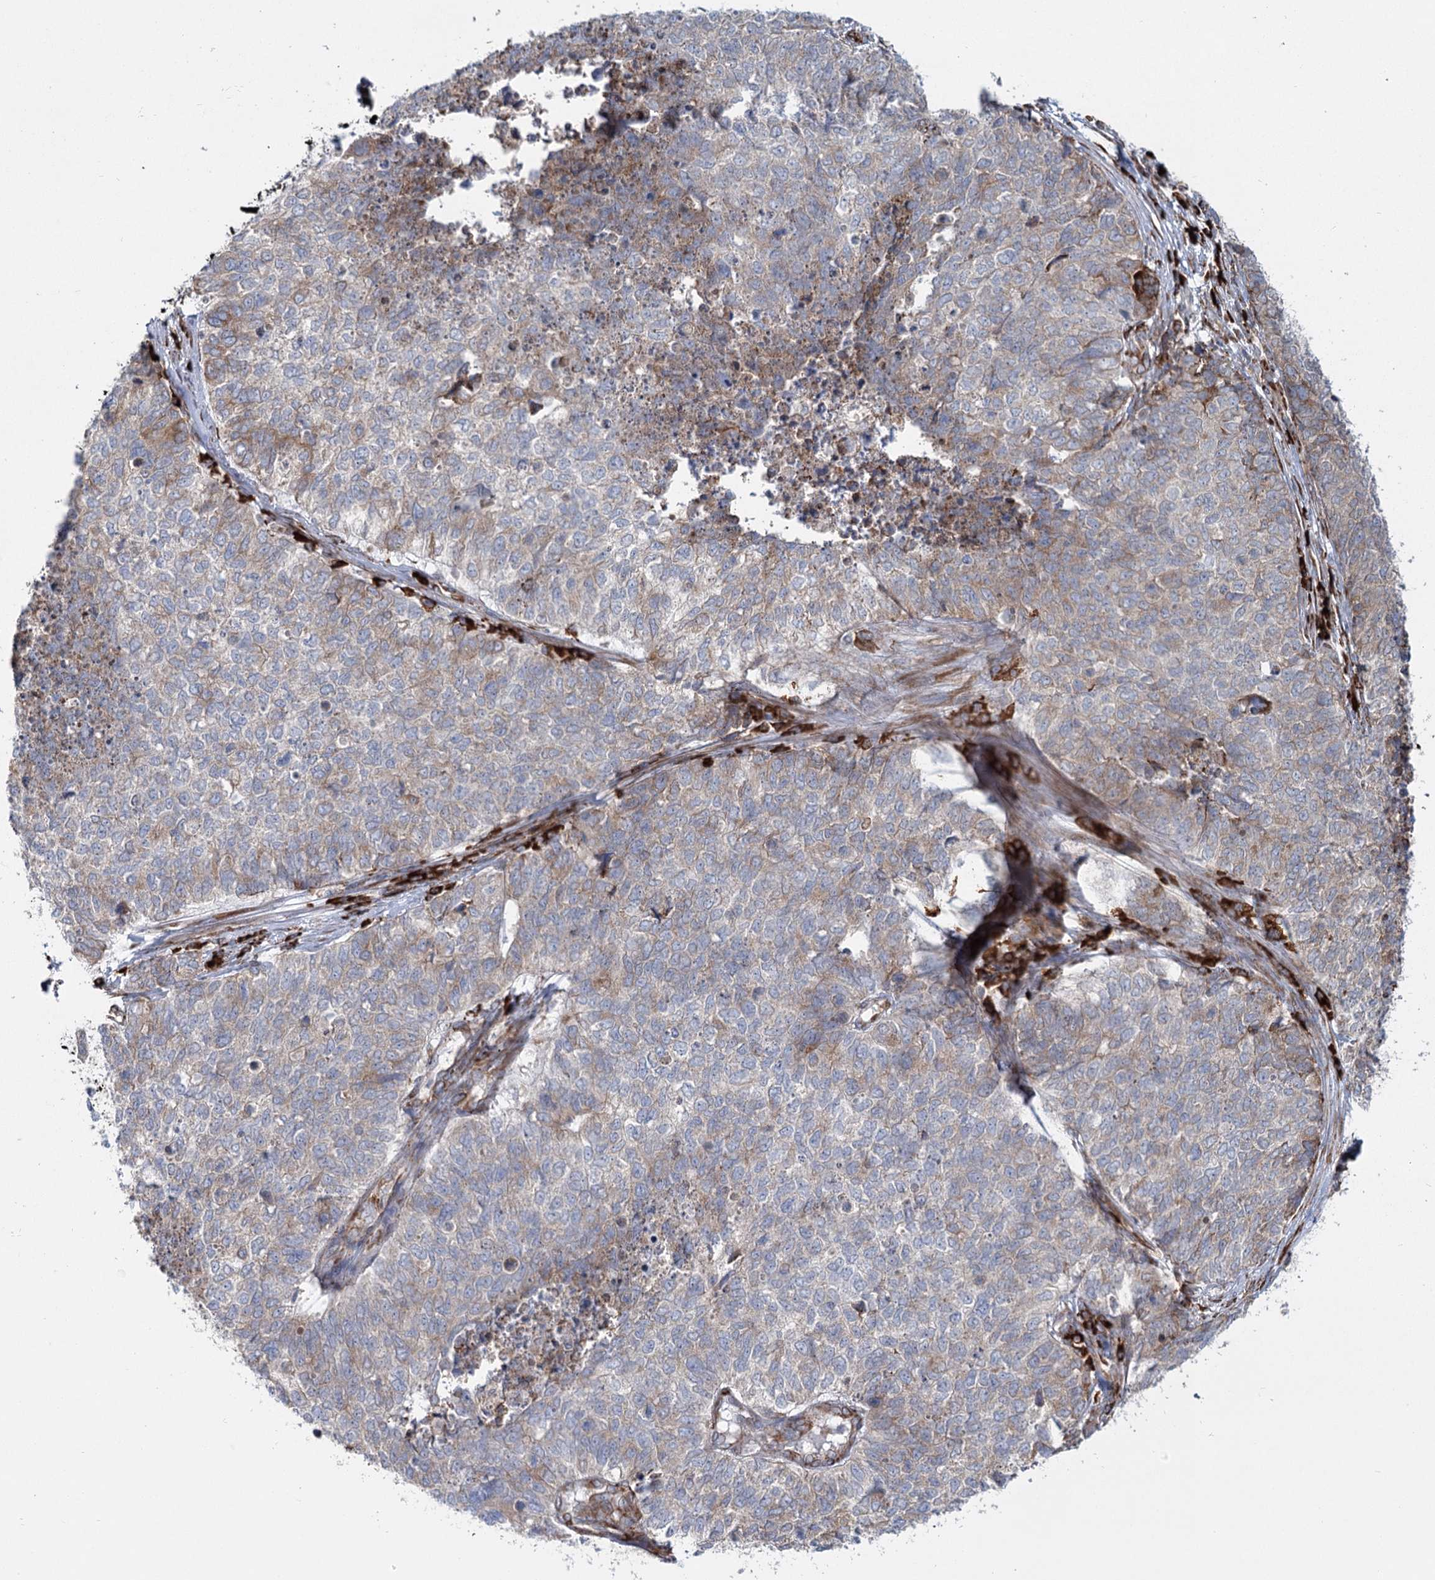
{"staining": {"intensity": "weak", "quantity": "25%-75%", "location": "cytoplasmic/membranous"}, "tissue": "cervical cancer", "cell_type": "Tumor cells", "image_type": "cancer", "snomed": [{"axis": "morphology", "description": "Squamous cell carcinoma, NOS"}, {"axis": "topography", "description": "Cervix"}], "caption": "A high-resolution photomicrograph shows IHC staining of cervical cancer (squamous cell carcinoma), which demonstrates weak cytoplasmic/membranous positivity in about 25%-75% of tumor cells. Using DAB (brown) and hematoxylin (blue) stains, captured at high magnification using brightfield microscopy.", "gene": "POGLUT1", "patient": {"sex": "female", "age": 63}}